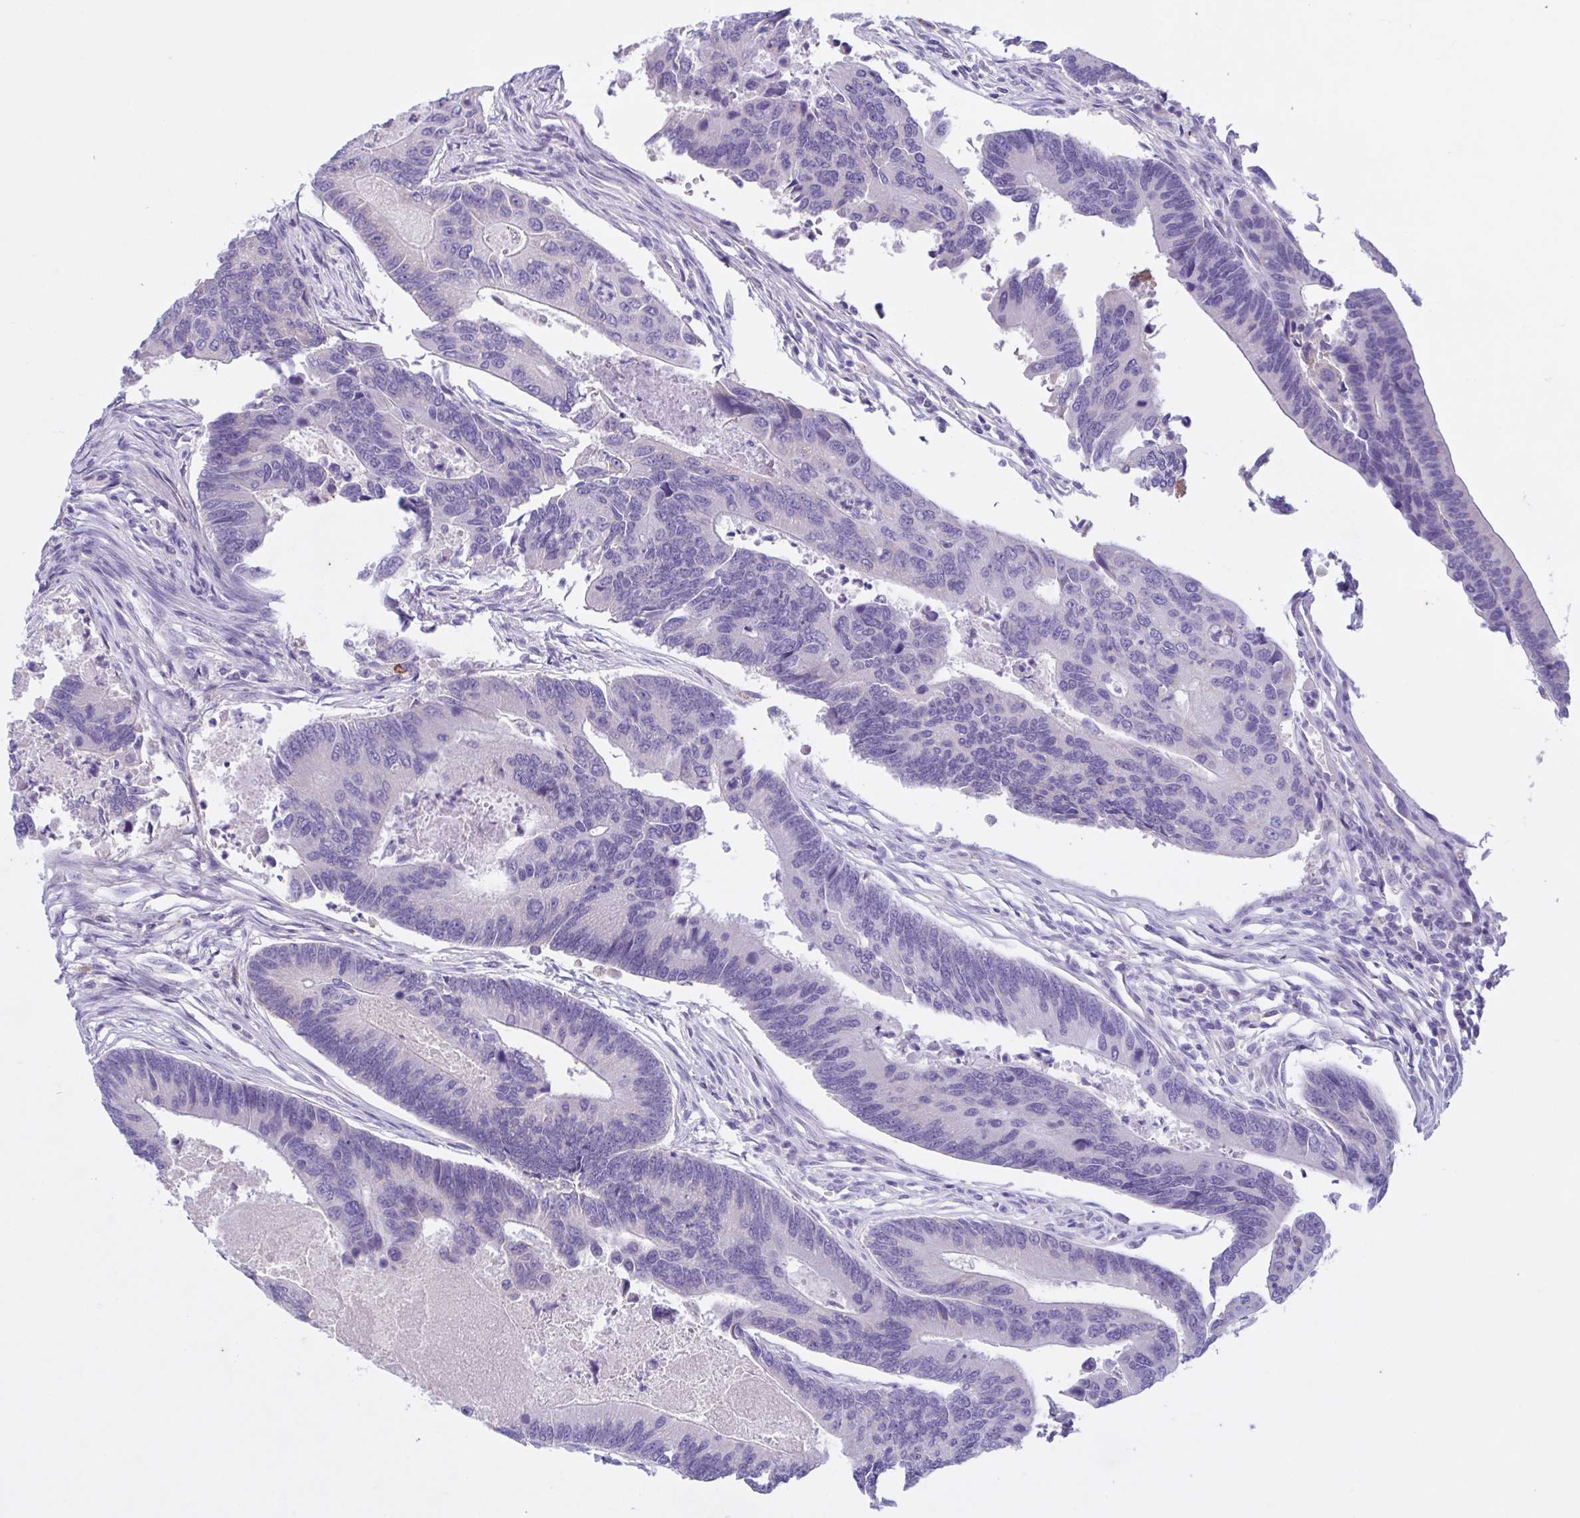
{"staining": {"intensity": "negative", "quantity": "none", "location": "none"}, "tissue": "colorectal cancer", "cell_type": "Tumor cells", "image_type": "cancer", "snomed": [{"axis": "morphology", "description": "Adenocarcinoma, NOS"}, {"axis": "topography", "description": "Colon"}], "caption": "This is an immunohistochemistry (IHC) histopathology image of colorectal adenocarcinoma. There is no expression in tumor cells.", "gene": "F13B", "patient": {"sex": "female", "age": 67}}